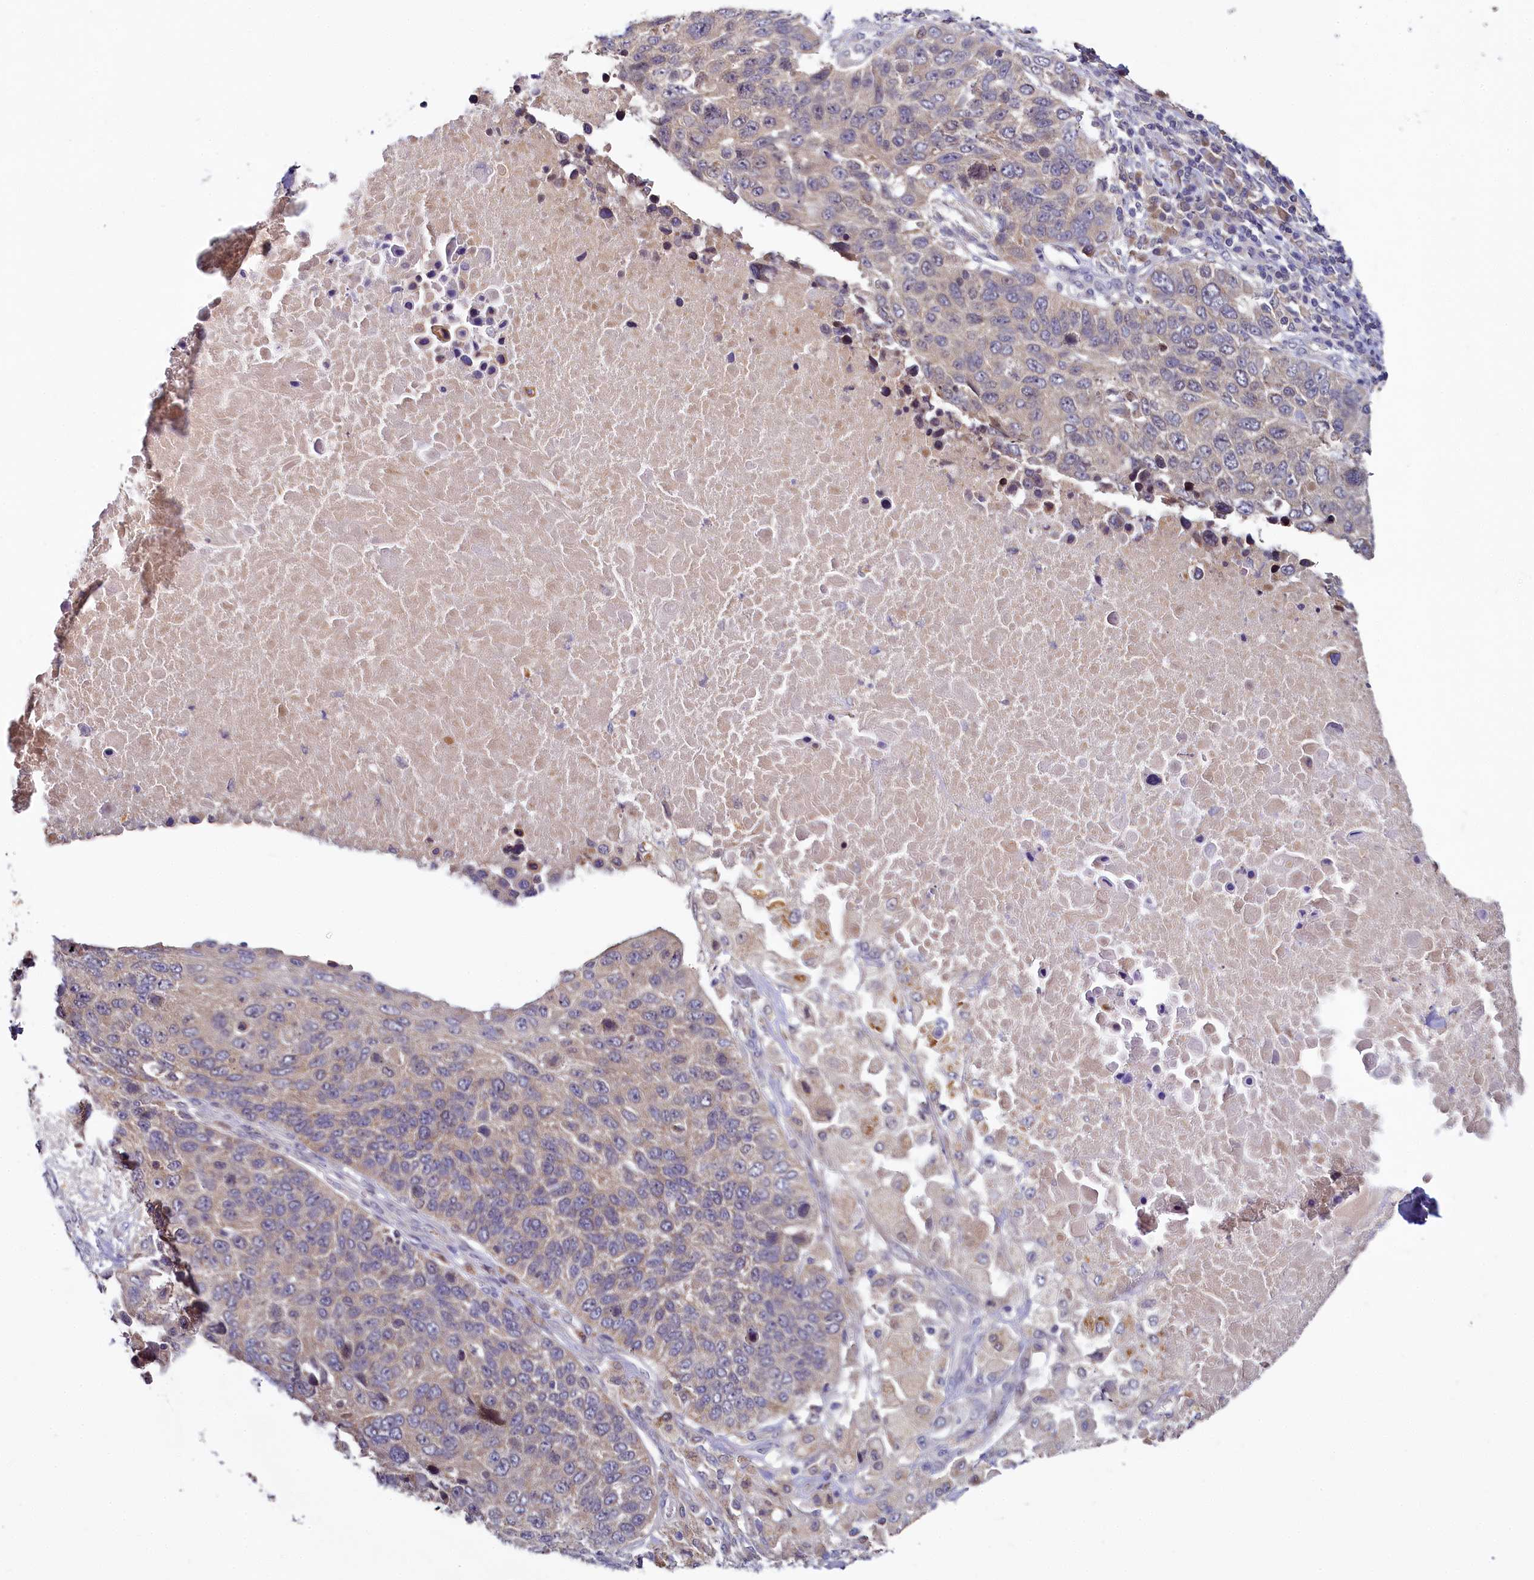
{"staining": {"intensity": "negative", "quantity": "none", "location": "none"}, "tissue": "lung cancer", "cell_type": "Tumor cells", "image_type": "cancer", "snomed": [{"axis": "morphology", "description": "Normal tissue, NOS"}, {"axis": "morphology", "description": "Squamous cell carcinoma, NOS"}, {"axis": "topography", "description": "Lymph node"}, {"axis": "topography", "description": "Lung"}], "caption": "Immunohistochemistry (IHC) histopathology image of neoplastic tissue: human lung squamous cell carcinoma stained with DAB (3,3'-diaminobenzidine) exhibits no significant protein positivity in tumor cells. (Brightfield microscopy of DAB IHC at high magnification).", "gene": "SPINK9", "patient": {"sex": "male", "age": 66}}